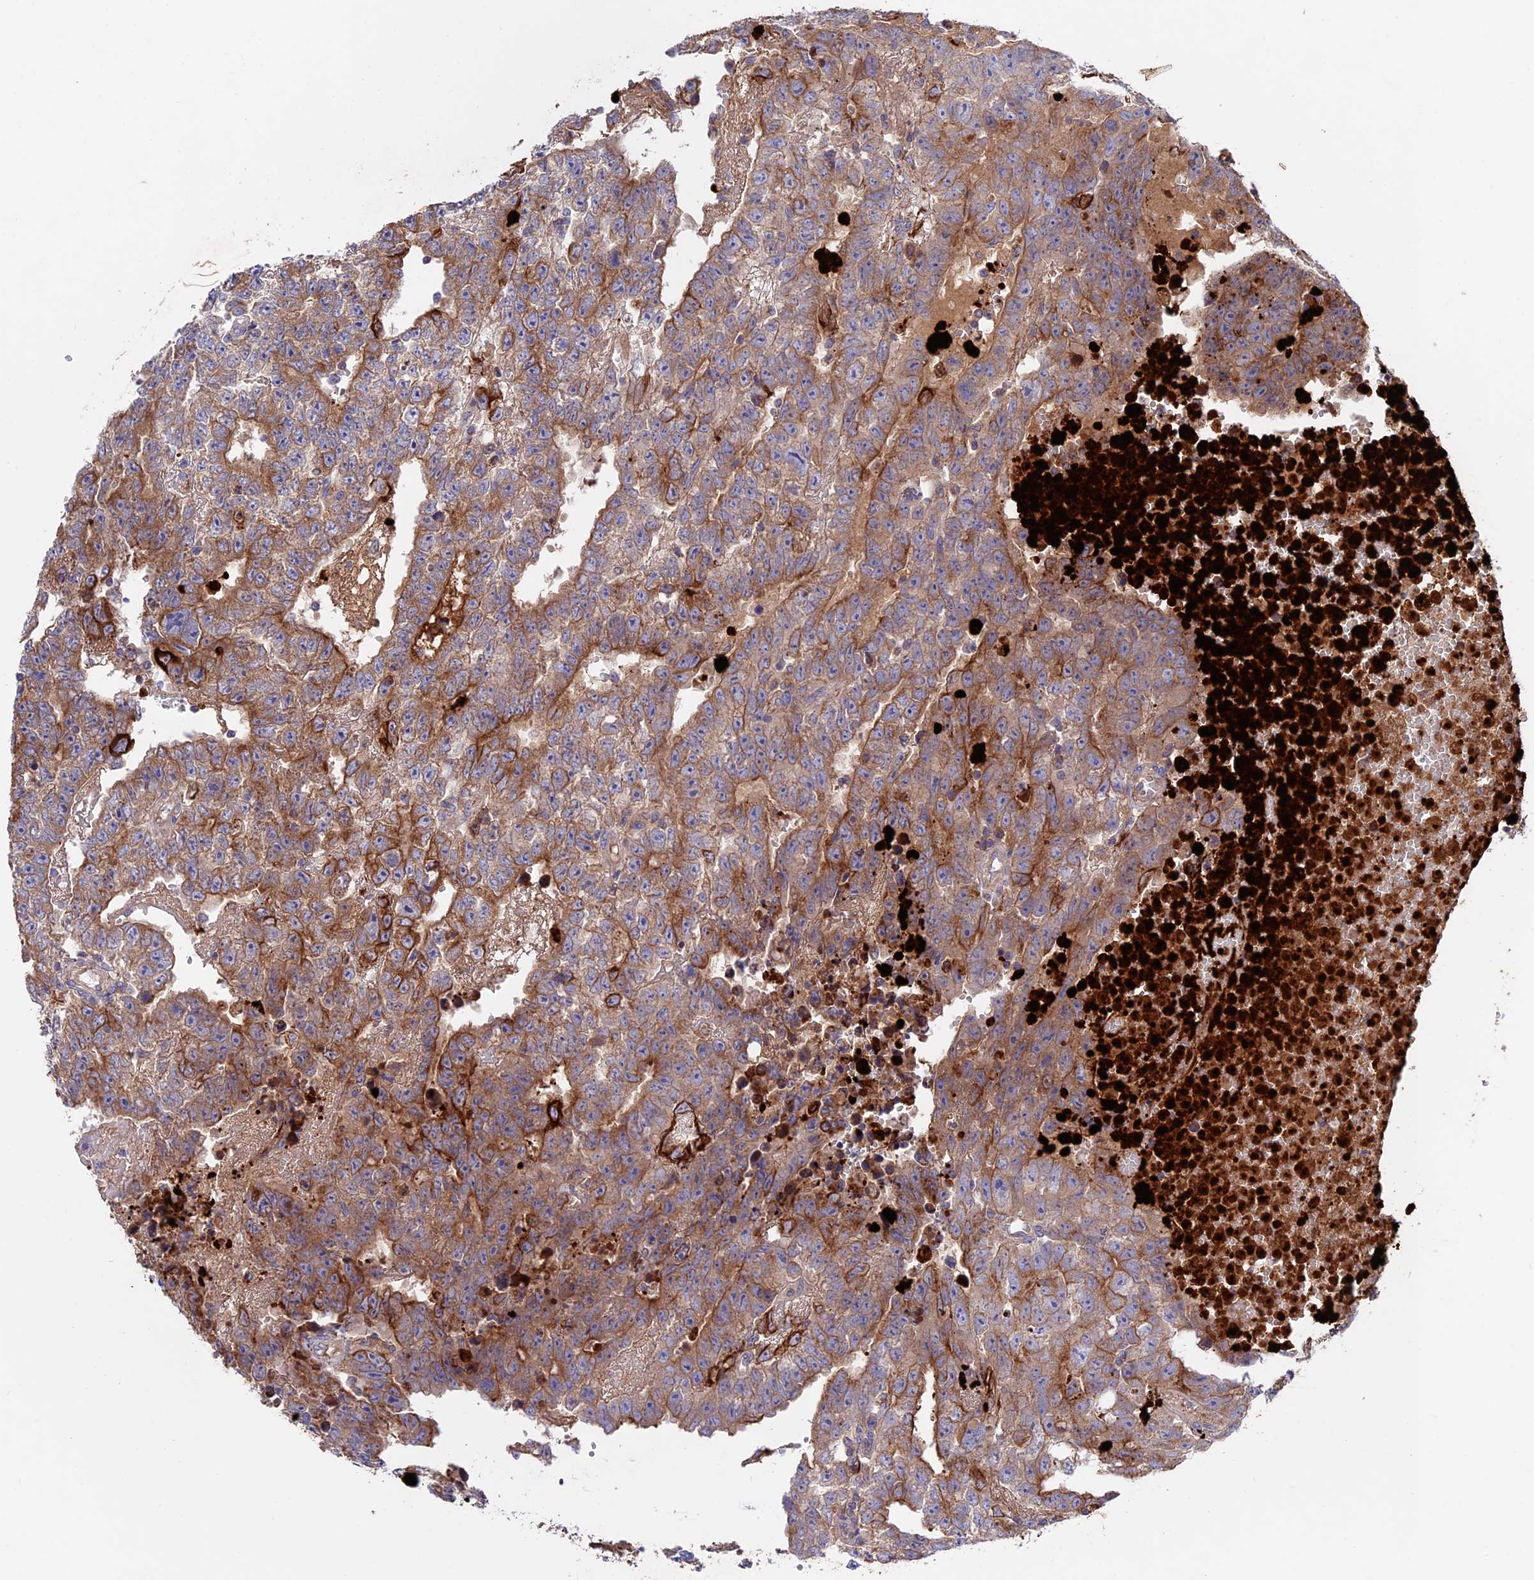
{"staining": {"intensity": "moderate", "quantity": ">75%", "location": "cytoplasmic/membranous"}, "tissue": "testis cancer", "cell_type": "Tumor cells", "image_type": "cancer", "snomed": [{"axis": "morphology", "description": "Carcinoma, Embryonal, NOS"}, {"axis": "topography", "description": "Testis"}], "caption": "An immunohistochemistry (IHC) photomicrograph of neoplastic tissue is shown. Protein staining in brown labels moderate cytoplasmic/membranous positivity in embryonal carcinoma (testis) within tumor cells.", "gene": "PTPN9", "patient": {"sex": "male", "age": 25}}